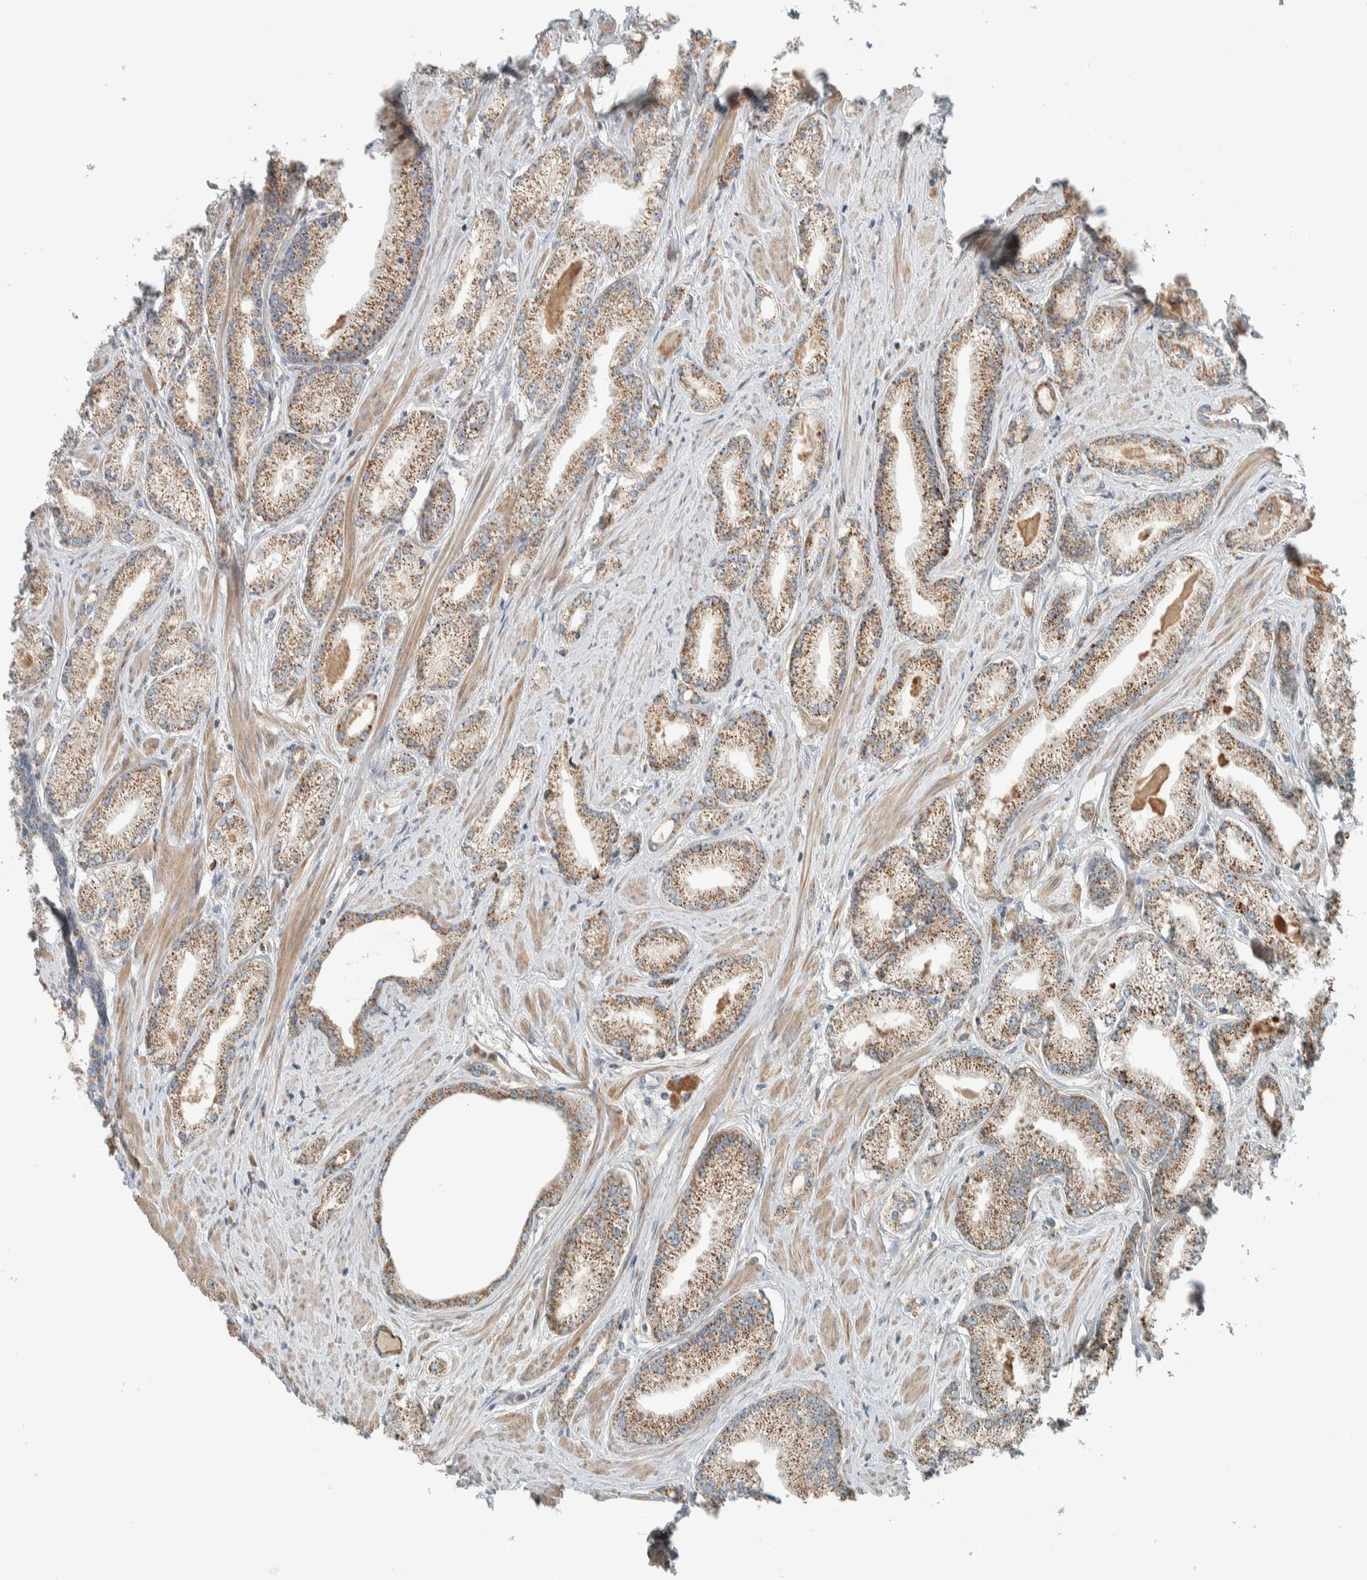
{"staining": {"intensity": "moderate", "quantity": ">75%", "location": "cytoplasmic/membranous"}, "tissue": "prostate cancer", "cell_type": "Tumor cells", "image_type": "cancer", "snomed": [{"axis": "morphology", "description": "Adenocarcinoma, Low grade"}, {"axis": "topography", "description": "Prostate"}], "caption": "IHC photomicrograph of neoplastic tissue: human low-grade adenocarcinoma (prostate) stained using immunohistochemistry (IHC) exhibits medium levels of moderate protein expression localized specifically in the cytoplasmic/membranous of tumor cells, appearing as a cytoplasmic/membranous brown color.", "gene": "SLFN12L", "patient": {"sex": "male", "age": 62}}